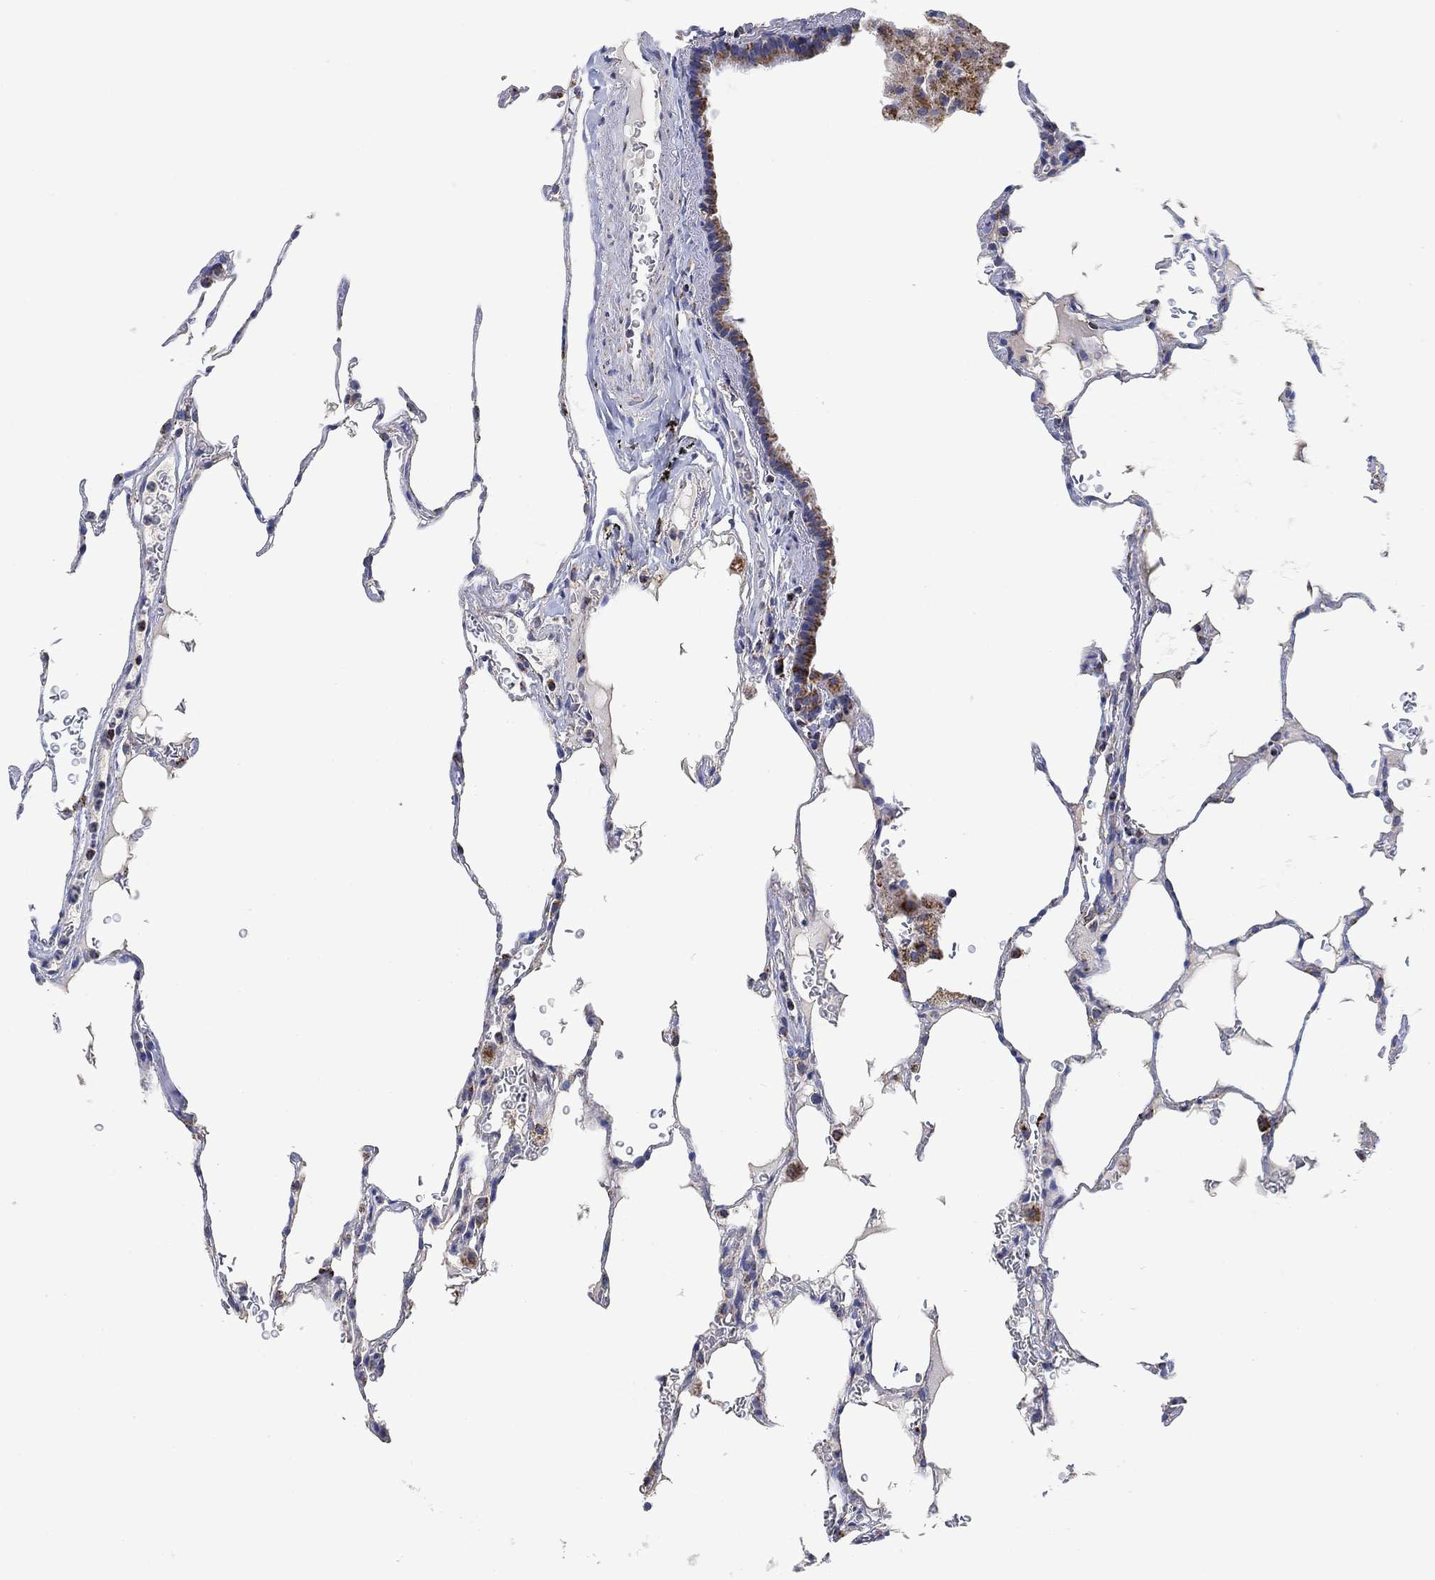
{"staining": {"intensity": "negative", "quantity": "none", "location": "none"}, "tissue": "lung", "cell_type": "Alveolar cells", "image_type": "normal", "snomed": [{"axis": "morphology", "description": "Normal tissue, NOS"}, {"axis": "morphology", "description": "Adenocarcinoma, metastatic, NOS"}, {"axis": "topography", "description": "Lung"}], "caption": "This is an immunohistochemistry image of normal human lung. There is no expression in alveolar cells.", "gene": "NDUFS3", "patient": {"sex": "male", "age": 45}}